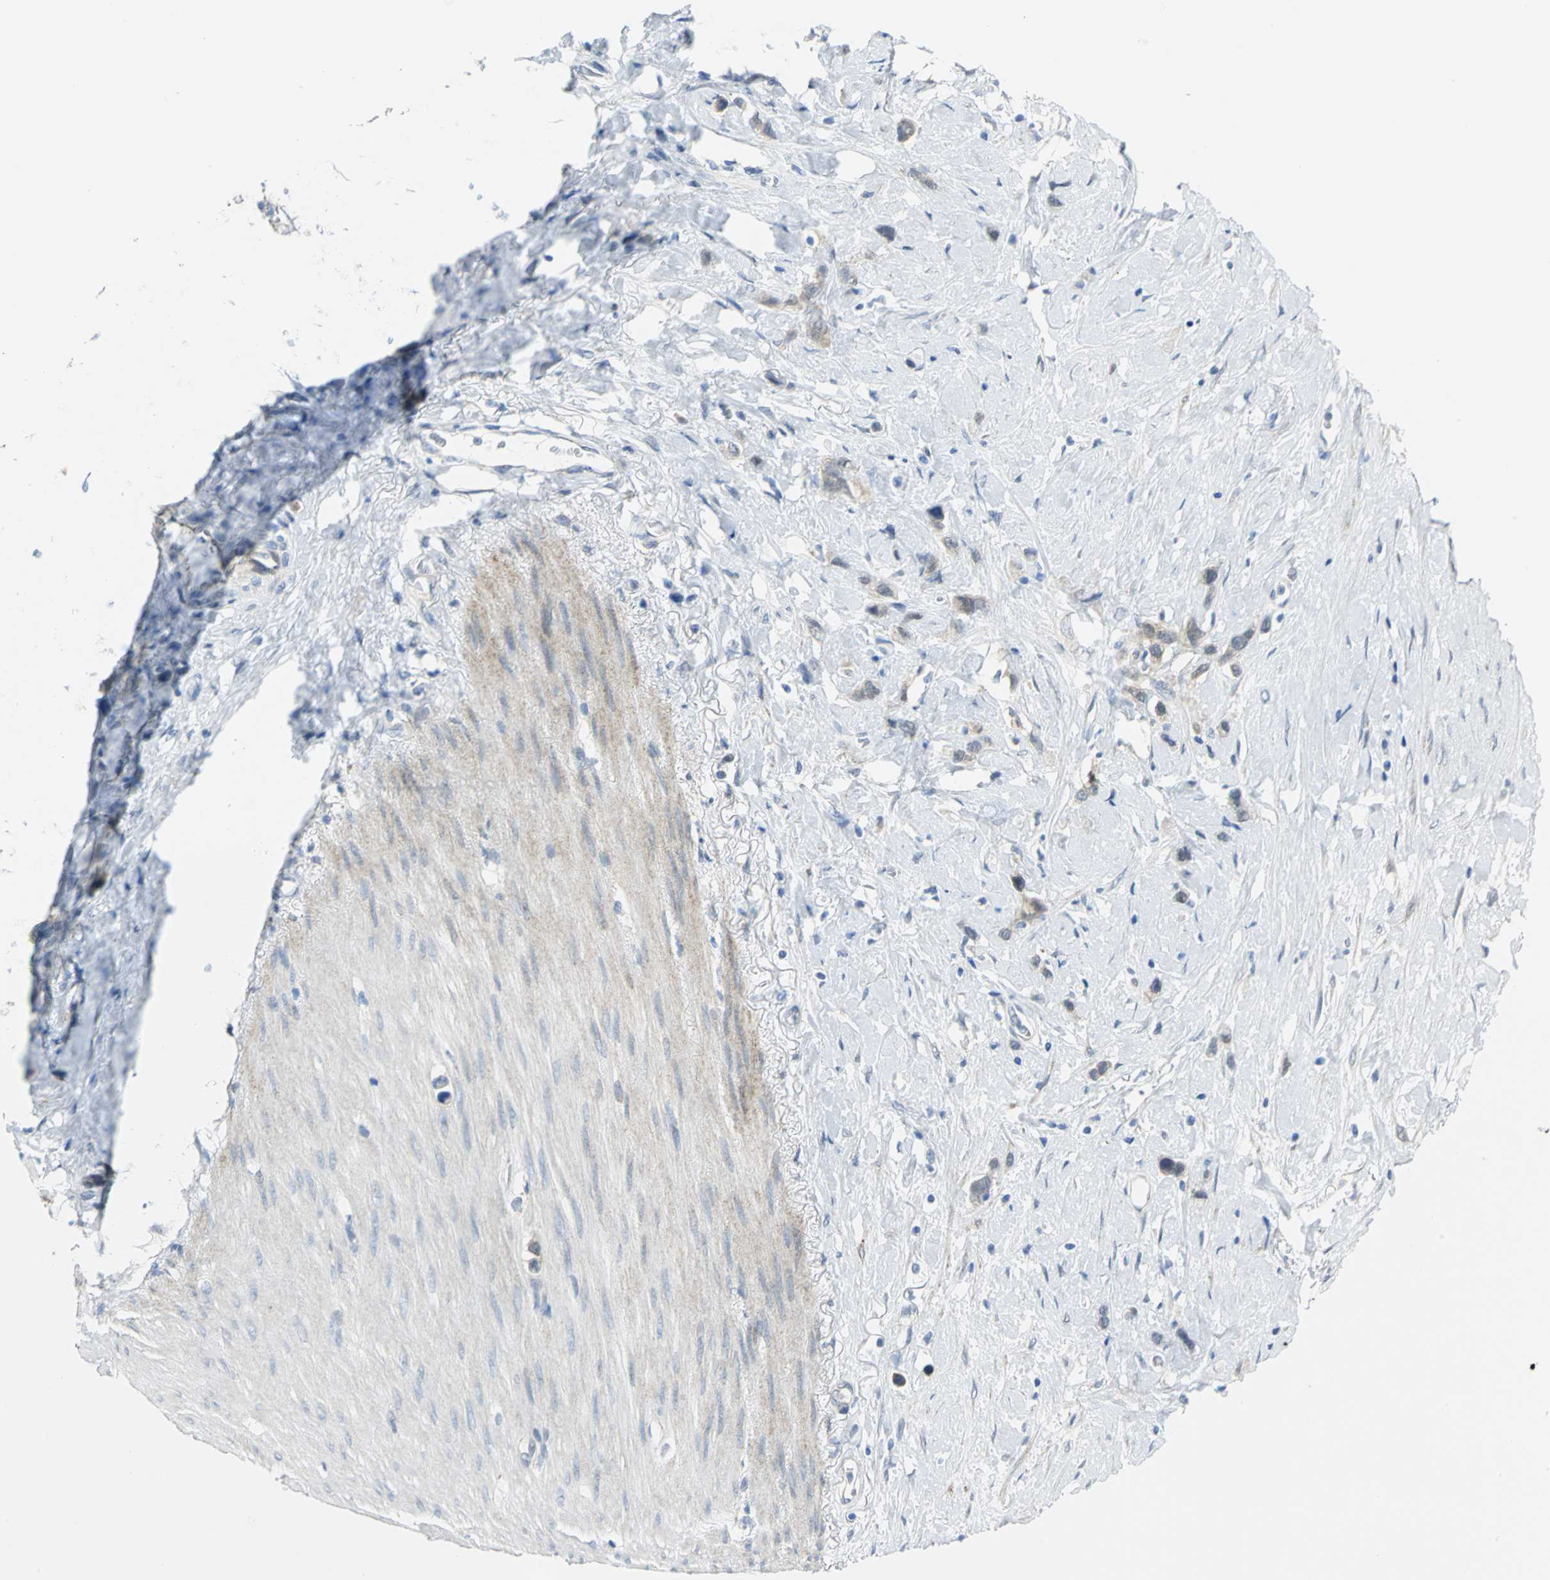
{"staining": {"intensity": "weak", "quantity": "<25%", "location": "cytoplasmic/membranous"}, "tissue": "stomach cancer", "cell_type": "Tumor cells", "image_type": "cancer", "snomed": [{"axis": "morphology", "description": "Normal tissue, NOS"}, {"axis": "morphology", "description": "Adenocarcinoma, NOS"}, {"axis": "morphology", "description": "Adenocarcinoma, High grade"}, {"axis": "topography", "description": "Stomach, upper"}, {"axis": "topography", "description": "Stomach"}], "caption": "Tumor cells are negative for brown protein staining in stomach cancer (adenocarcinoma).", "gene": "PGM3", "patient": {"sex": "female", "age": 65}}